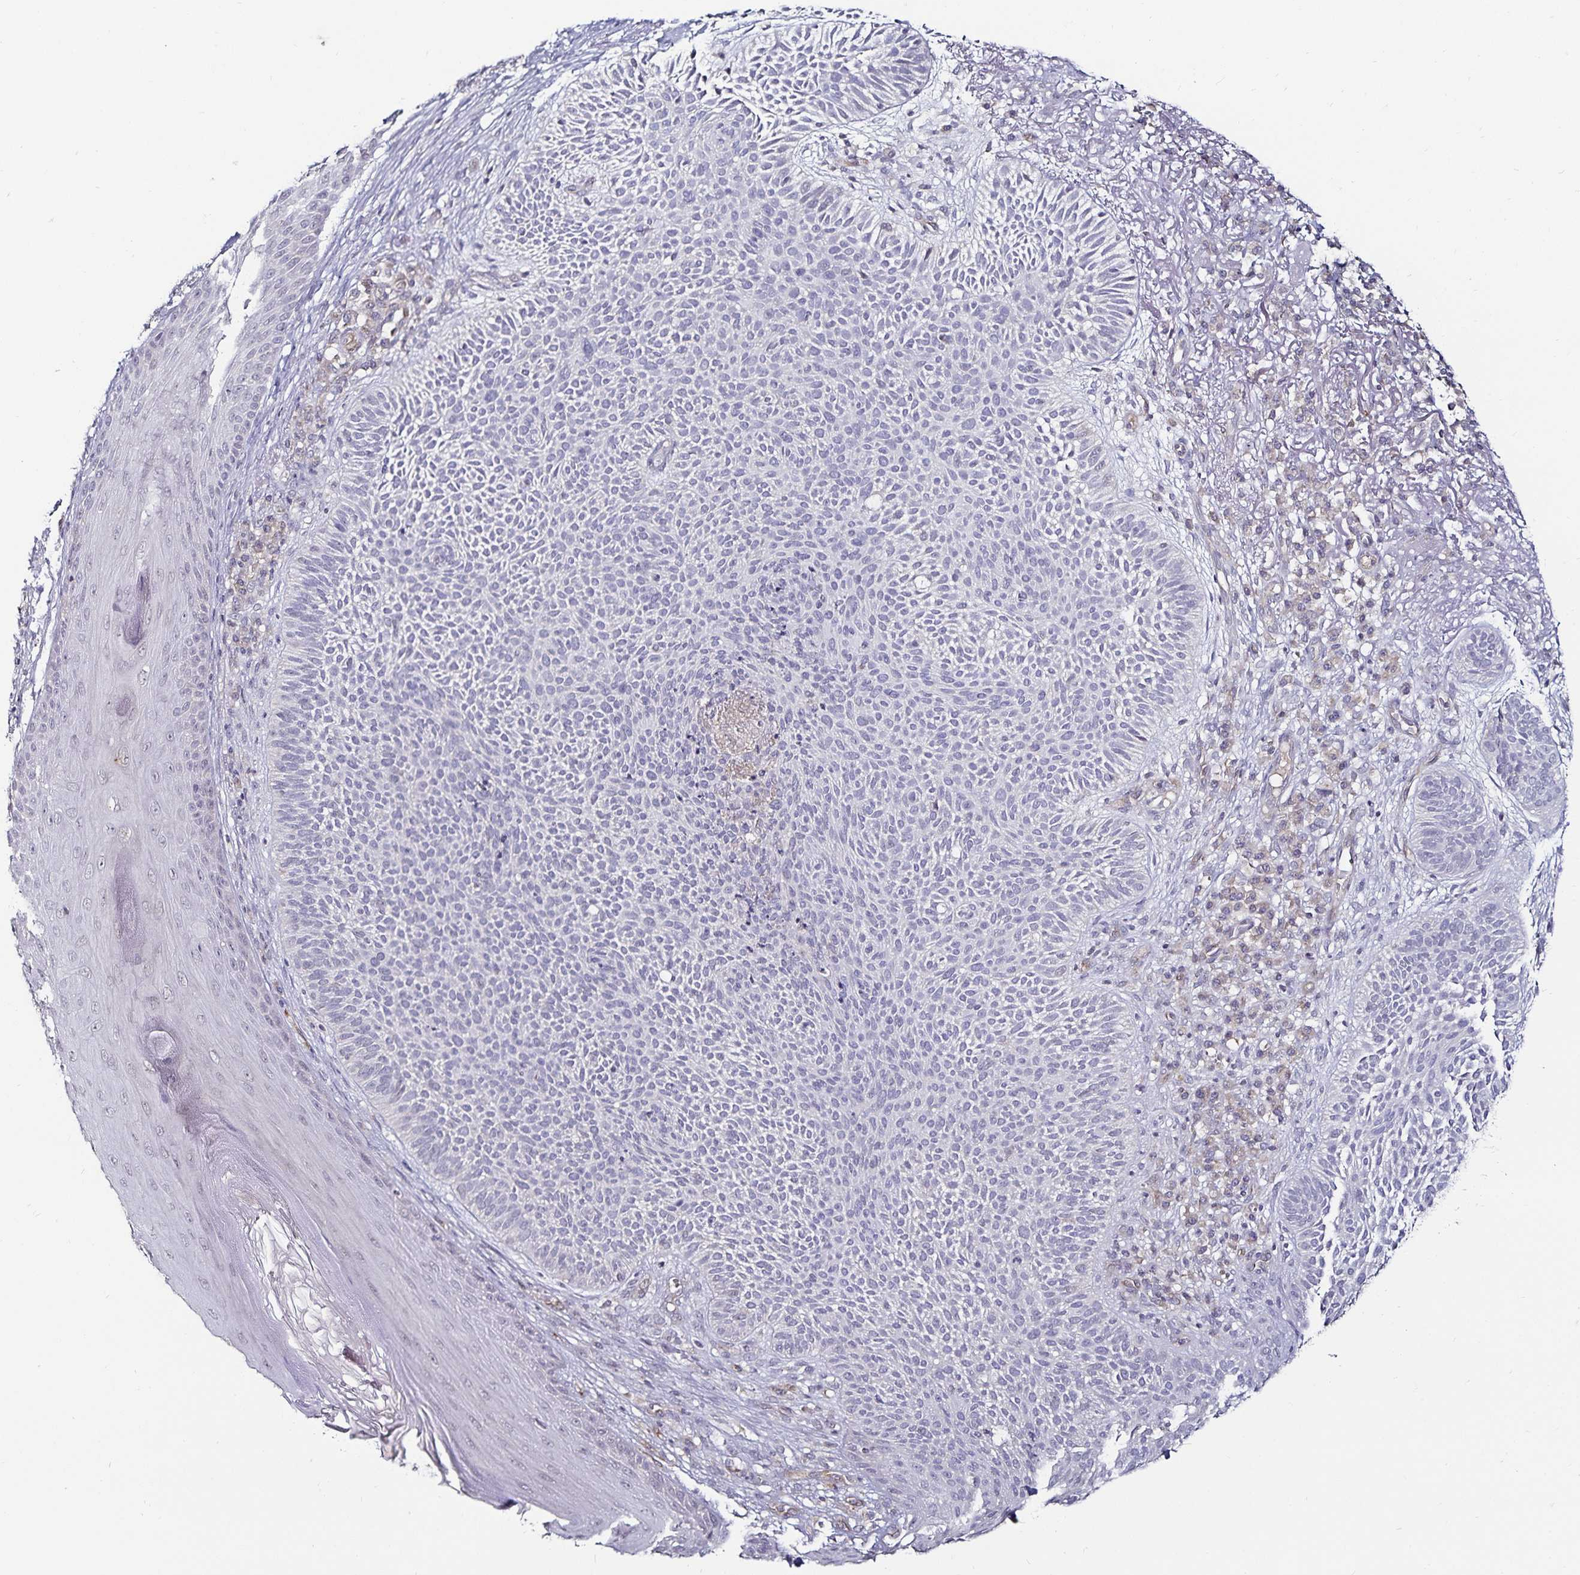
{"staining": {"intensity": "negative", "quantity": "none", "location": "none"}, "tissue": "skin cancer", "cell_type": "Tumor cells", "image_type": "cancer", "snomed": [{"axis": "morphology", "description": "Basal cell carcinoma"}, {"axis": "topography", "description": "Skin"}, {"axis": "topography", "description": "Skin of face"}], "caption": "The photomicrograph exhibits no significant positivity in tumor cells of skin cancer. The staining is performed using DAB (3,3'-diaminobenzidine) brown chromogen with nuclei counter-stained in using hematoxylin.", "gene": "ACSL5", "patient": {"sex": "female", "age": 82}}